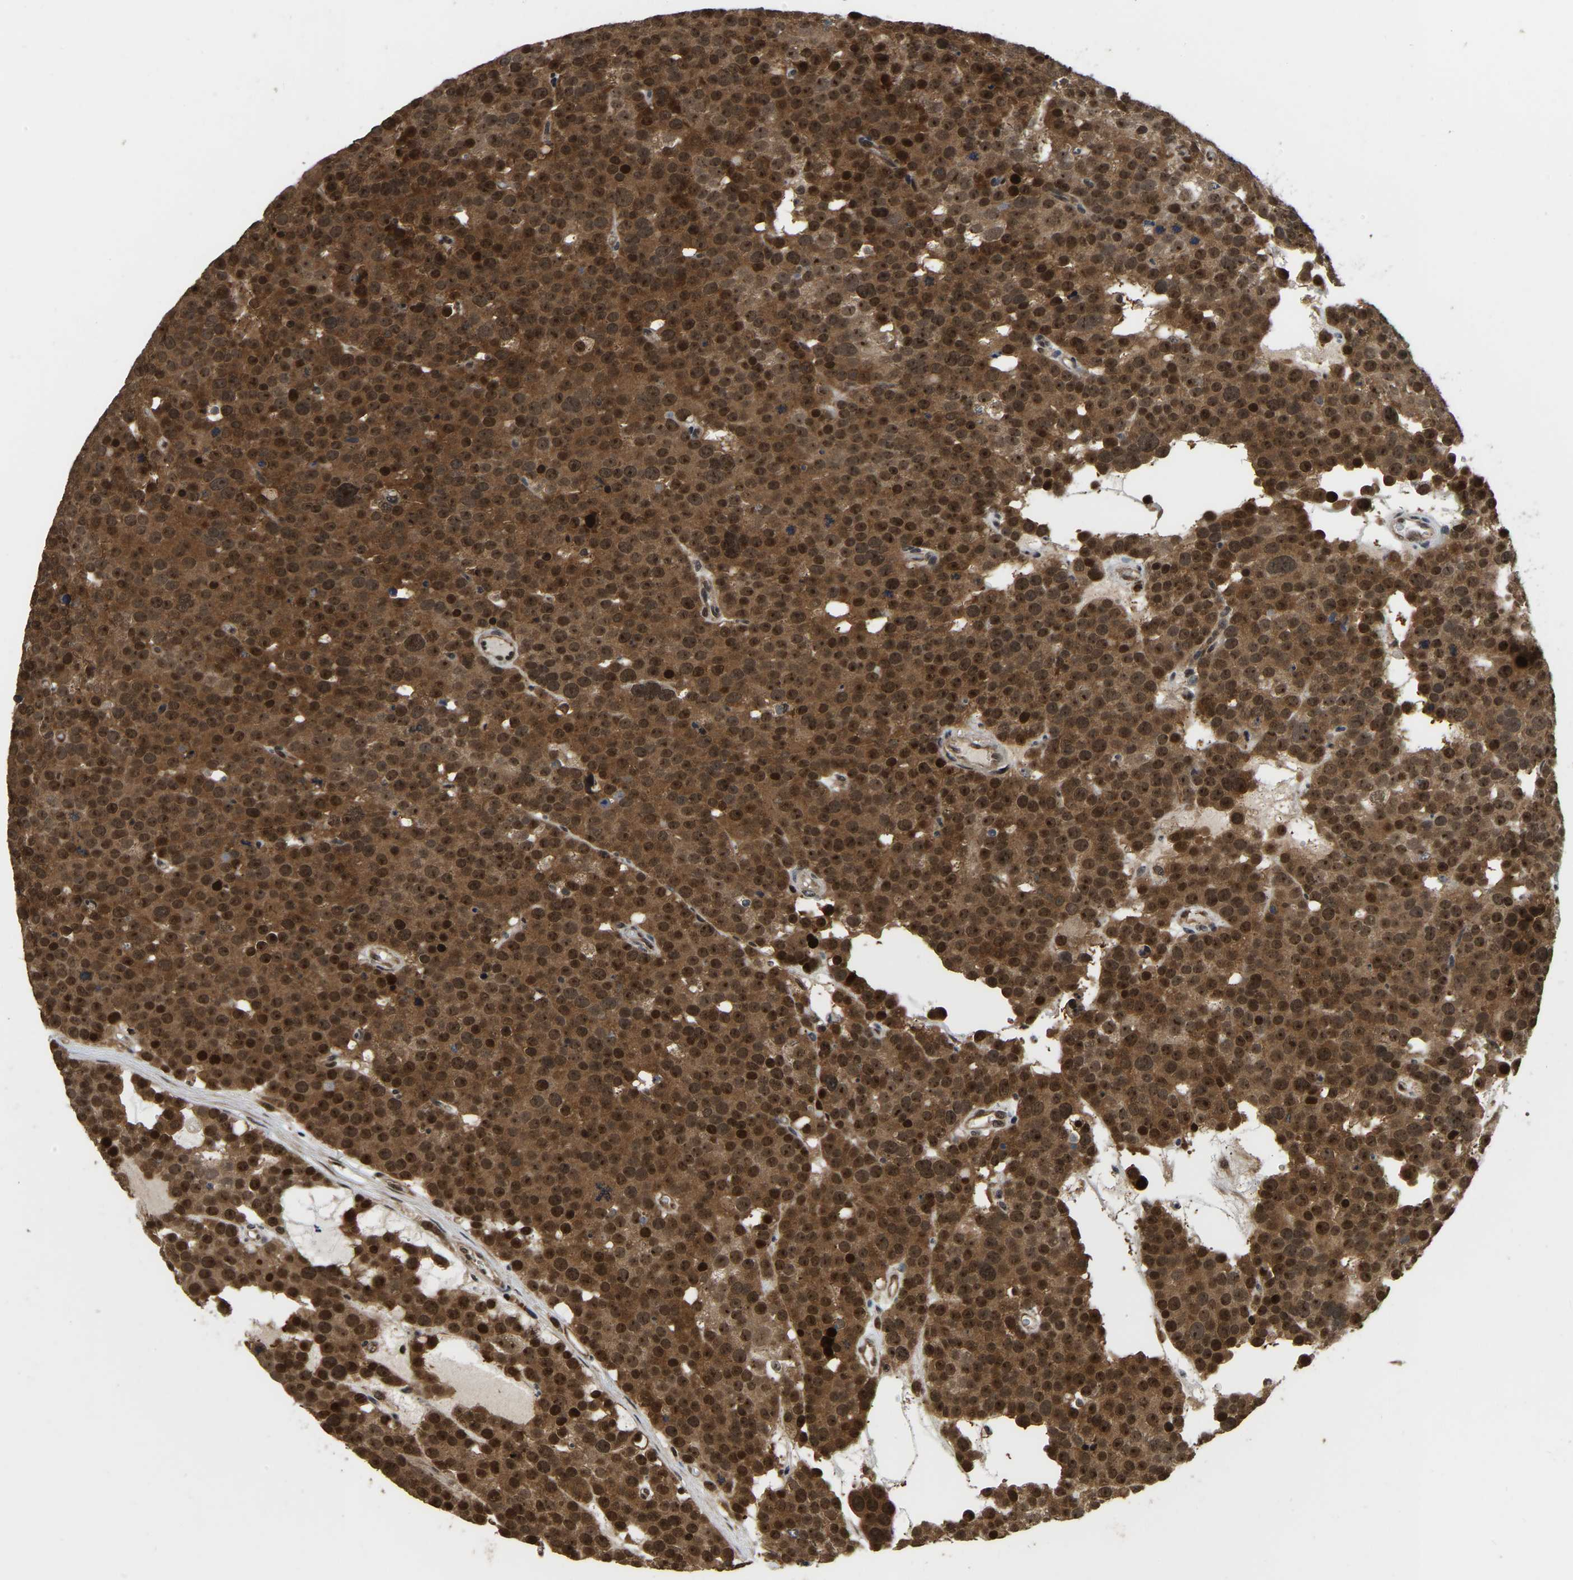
{"staining": {"intensity": "strong", "quantity": ">75%", "location": "cytoplasmic/membranous,nuclear"}, "tissue": "testis cancer", "cell_type": "Tumor cells", "image_type": "cancer", "snomed": [{"axis": "morphology", "description": "Seminoma, NOS"}, {"axis": "topography", "description": "Testis"}], "caption": "Immunohistochemical staining of human testis cancer (seminoma) shows high levels of strong cytoplasmic/membranous and nuclear positivity in approximately >75% of tumor cells.", "gene": "CIAO1", "patient": {"sex": "male", "age": 71}}